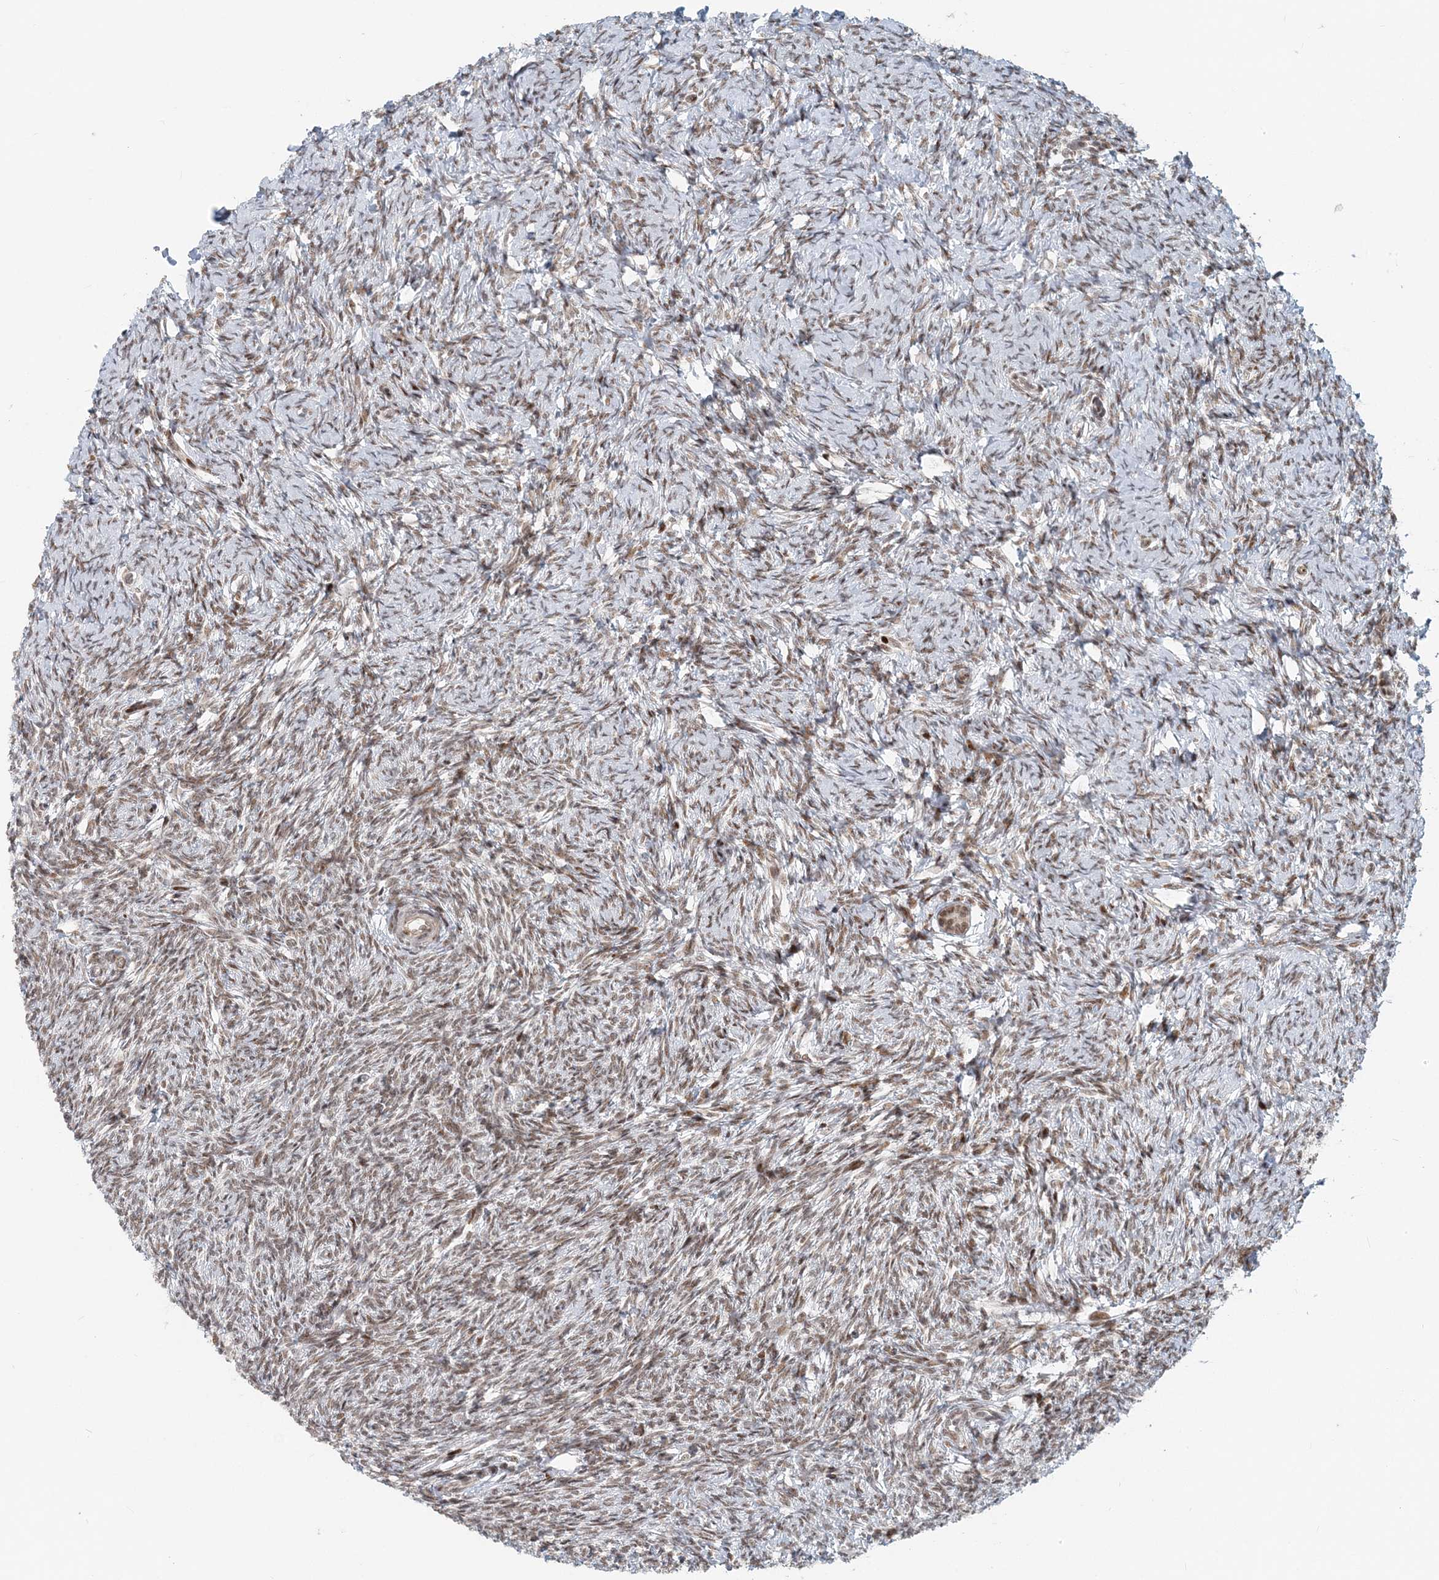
{"staining": {"intensity": "weak", "quantity": ">75%", "location": "cytoplasmic/membranous,nuclear"}, "tissue": "ovary", "cell_type": "Follicle cells", "image_type": "normal", "snomed": [{"axis": "morphology", "description": "Normal tissue, NOS"}, {"axis": "morphology", "description": "Cyst, NOS"}, {"axis": "topography", "description": "Ovary"}], "caption": "Approximately >75% of follicle cells in benign ovary display weak cytoplasmic/membranous,nuclear protein positivity as visualized by brown immunohistochemical staining.", "gene": "BAZ1B", "patient": {"sex": "female", "age": 33}}